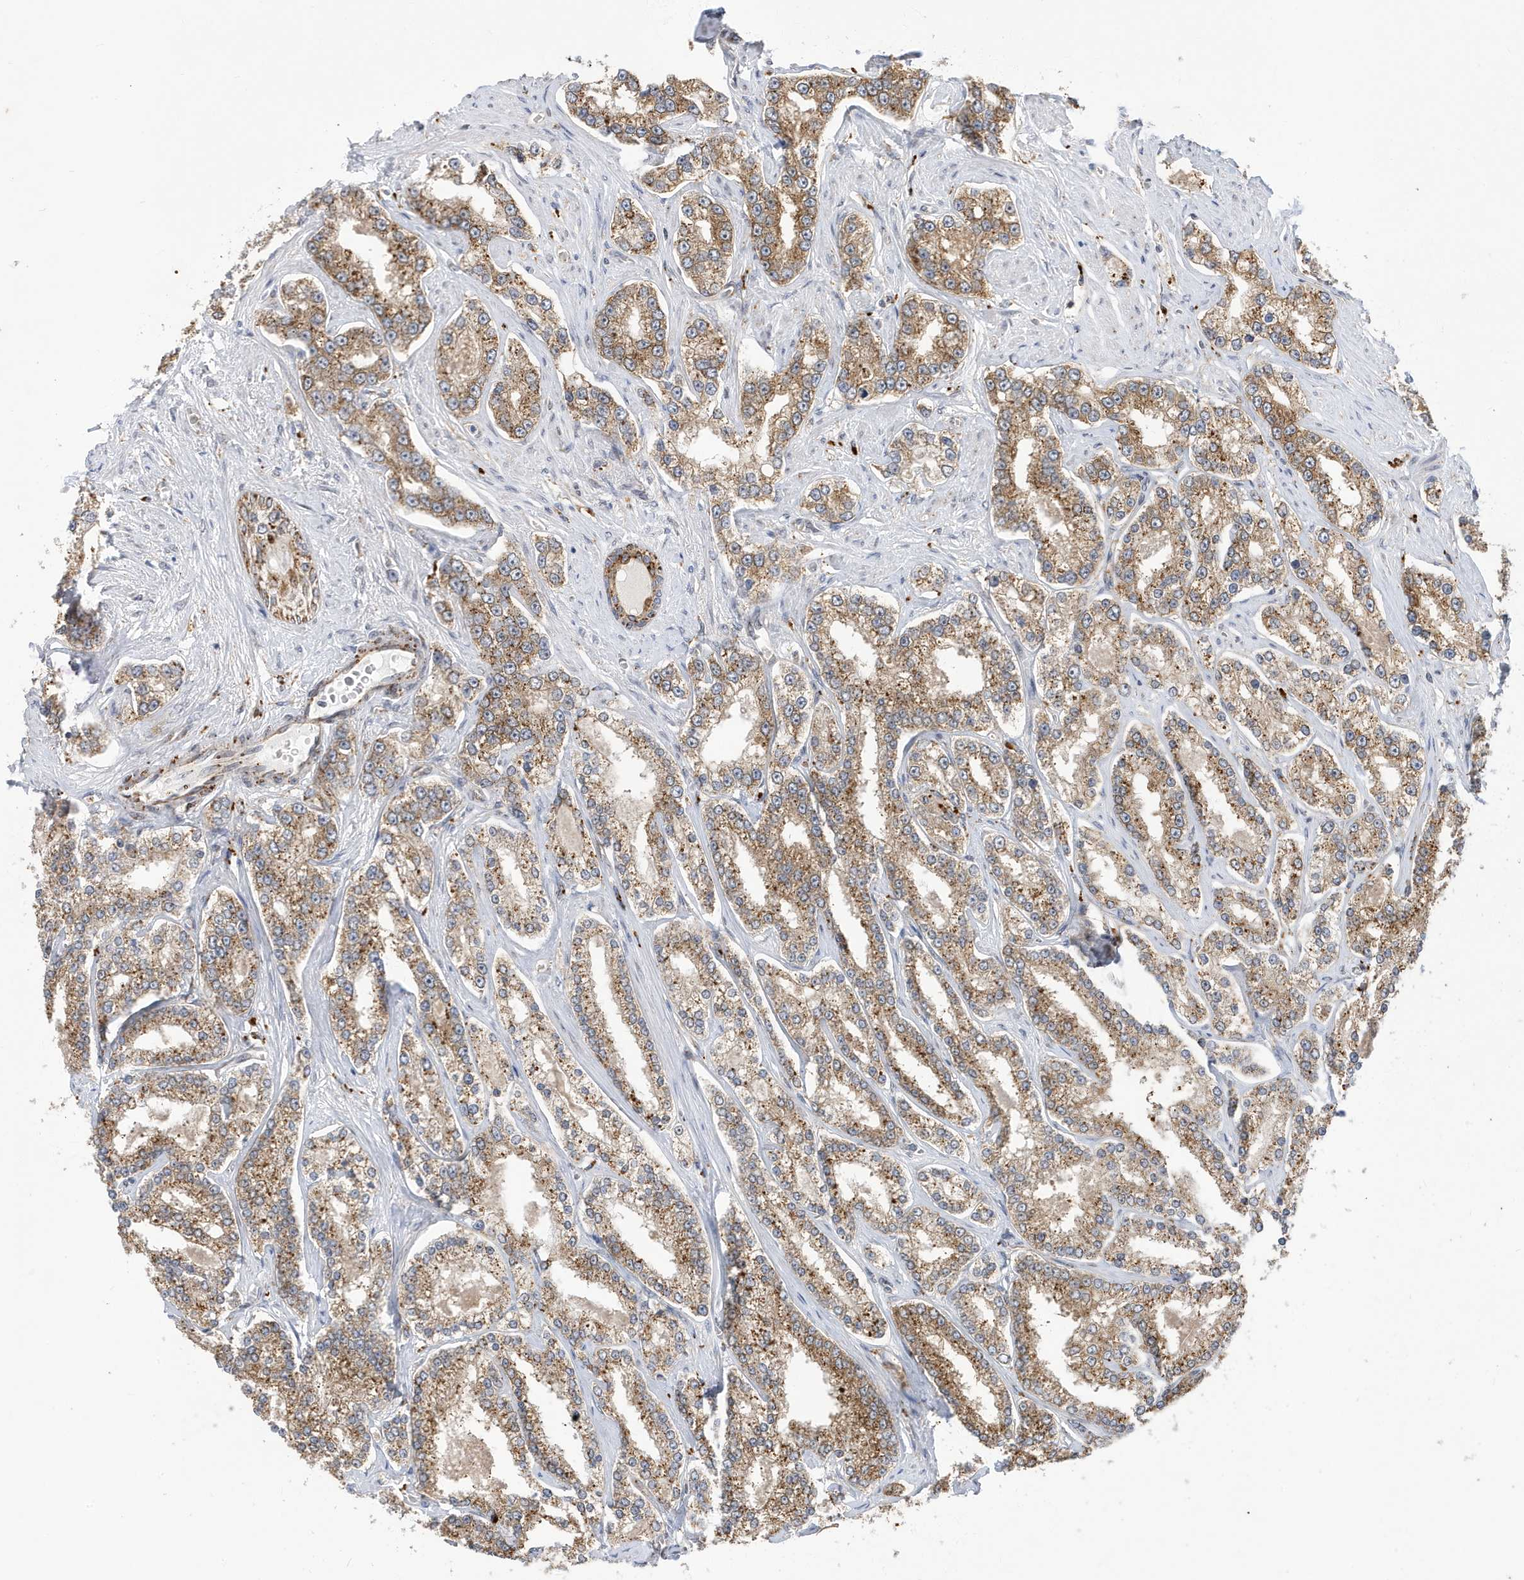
{"staining": {"intensity": "moderate", "quantity": ">75%", "location": "cytoplasmic/membranous"}, "tissue": "prostate cancer", "cell_type": "Tumor cells", "image_type": "cancer", "snomed": [{"axis": "morphology", "description": "Normal tissue, NOS"}, {"axis": "morphology", "description": "Adenocarcinoma, High grade"}, {"axis": "topography", "description": "Prostate"}], "caption": "Prostate adenocarcinoma (high-grade) tissue demonstrates moderate cytoplasmic/membranous positivity in about >75% of tumor cells, visualized by immunohistochemistry.", "gene": "ZNF507", "patient": {"sex": "male", "age": 83}}